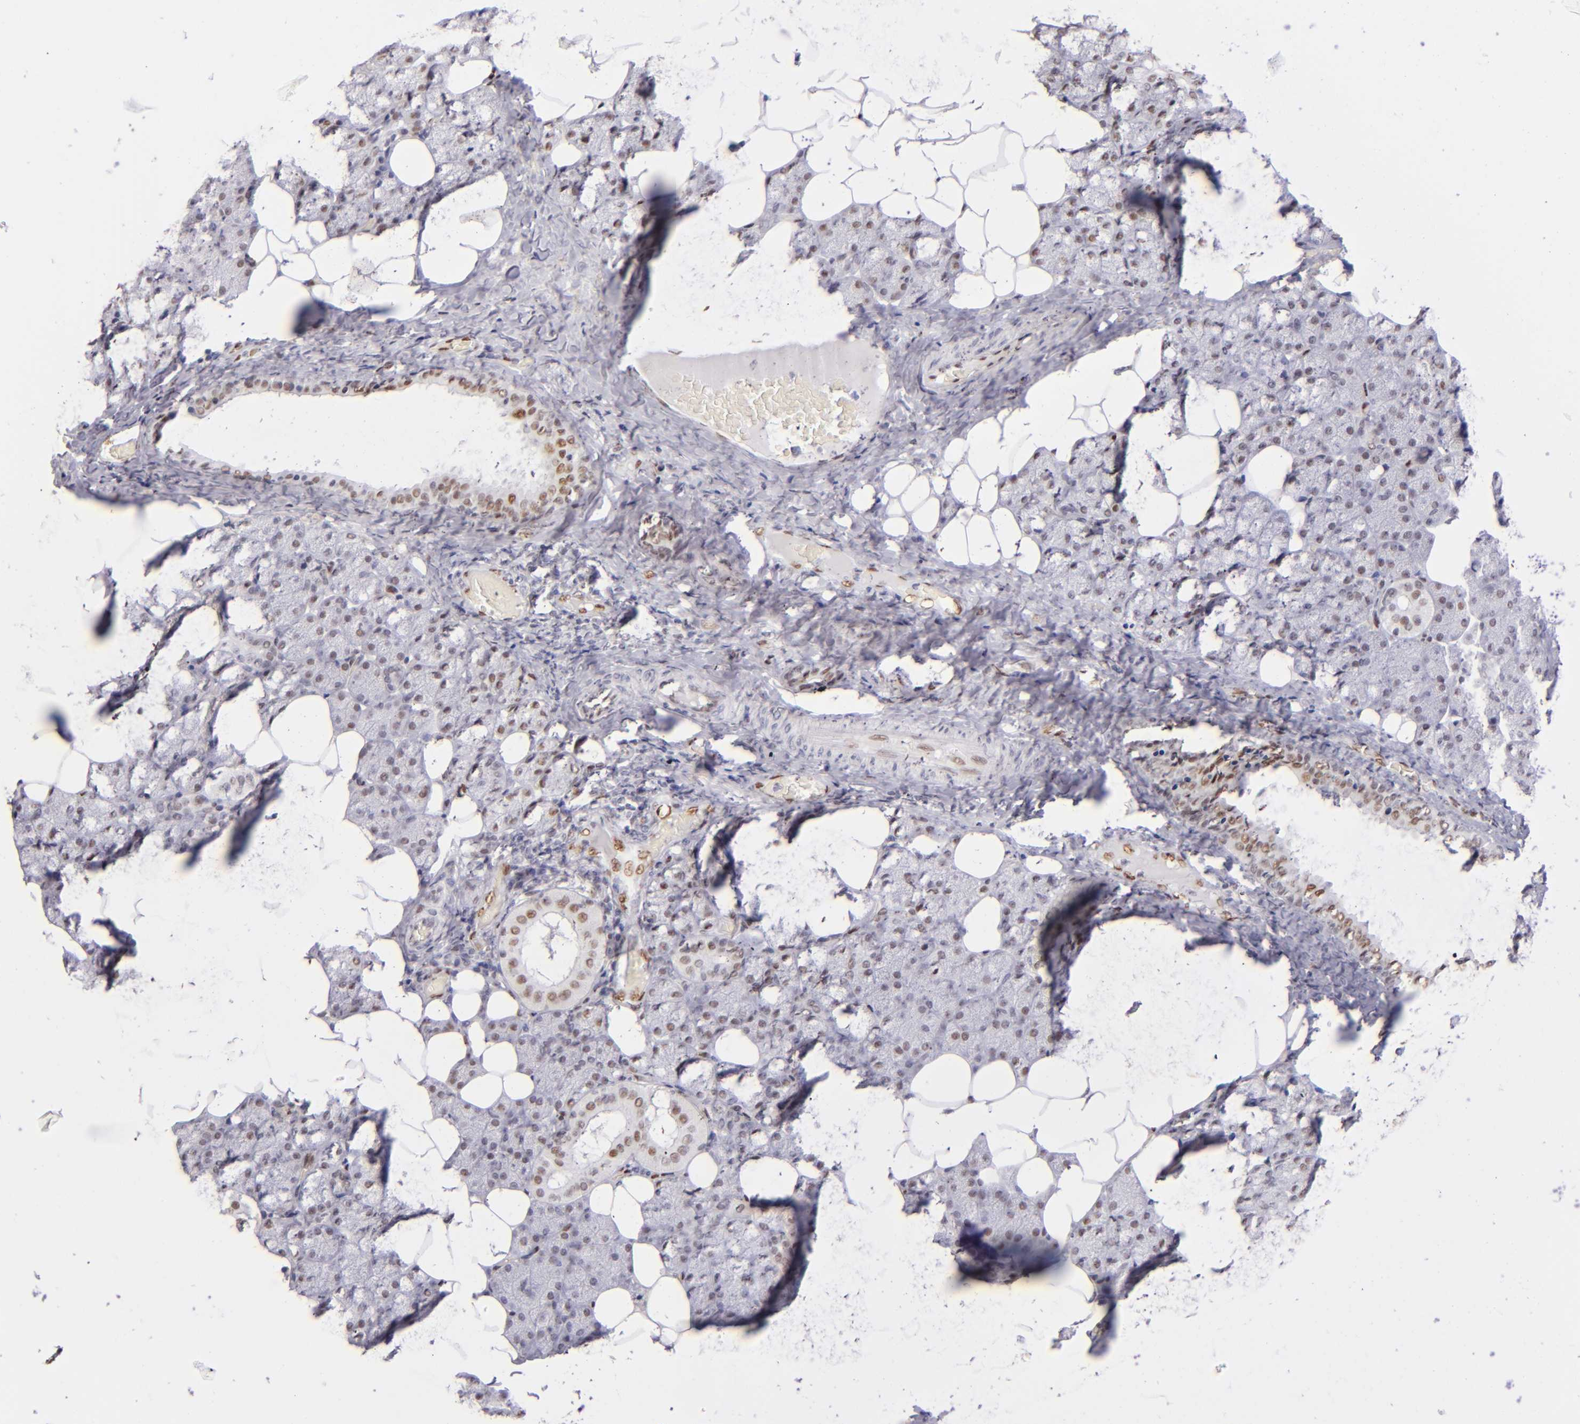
{"staining": {"intensity": "moderate", "quantity": ">75%", "location": "nuclear"}, "tissue": "salivary gland", "cell_type": "Glandular cells", "image_type": "normal", "snomed": [{"axis": "morphology", "description": "Normal tissue, NOS"}, {"axis": "topography", "description": "Lymph node"}, {"axis": "topography", "description": "Salivary gland"}], "caption": "An immunohistochemistry (IHC) image of normal tissue is shown. Protein staining in brown highlights moderate nuclear positivity in salivary gland within glandular cells.", "gene": "TOP3A", "patient": {"sex": "male", "age": 8}}